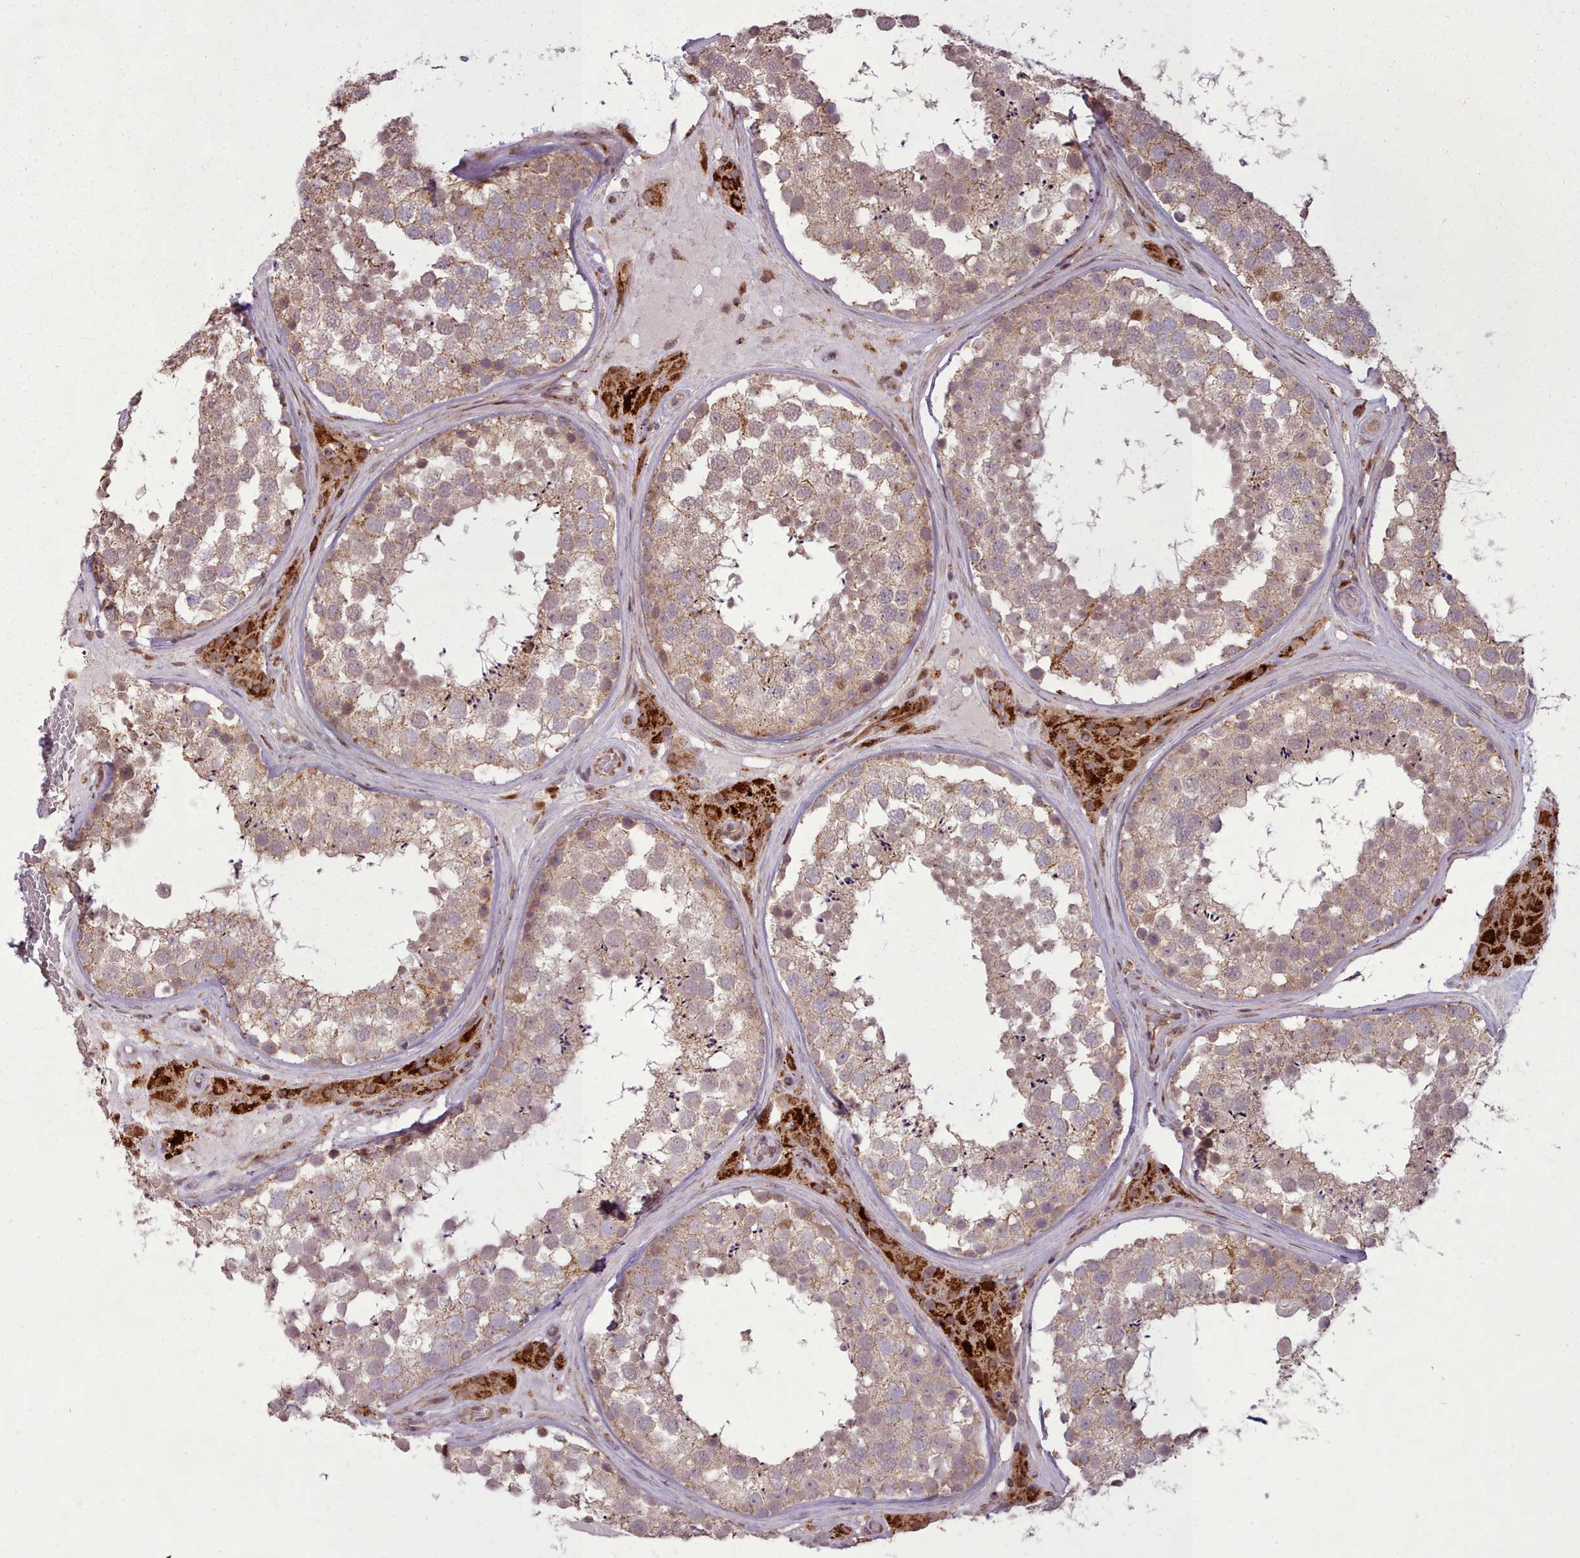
{"staining": {"intensity": "weak", "quantity": "25%-75%", "location": "cytoplasmic/membranous"}, "tissue": "testis", "cell_type": "Cells in seminiferous ducts", "image_type": "normal", "snomed": [{"axis": "morphology", "description": "Normal tissue, NOS"}, {"axis": "topography", "description": "Testis"}], "caption": "High-magnification brightfield microscopy of benign testis stained with DAB (3,3'-diaminobenzidine) (brown) and counterstained with hematoxylin (blue). cells in seminiferous ducts exhibit weak cytoplasmic/membranous positivity is appreciated in about25%-75% of cells.", "gene": "LGALS9B", "patient": {"sex": "male", "age": 46}}